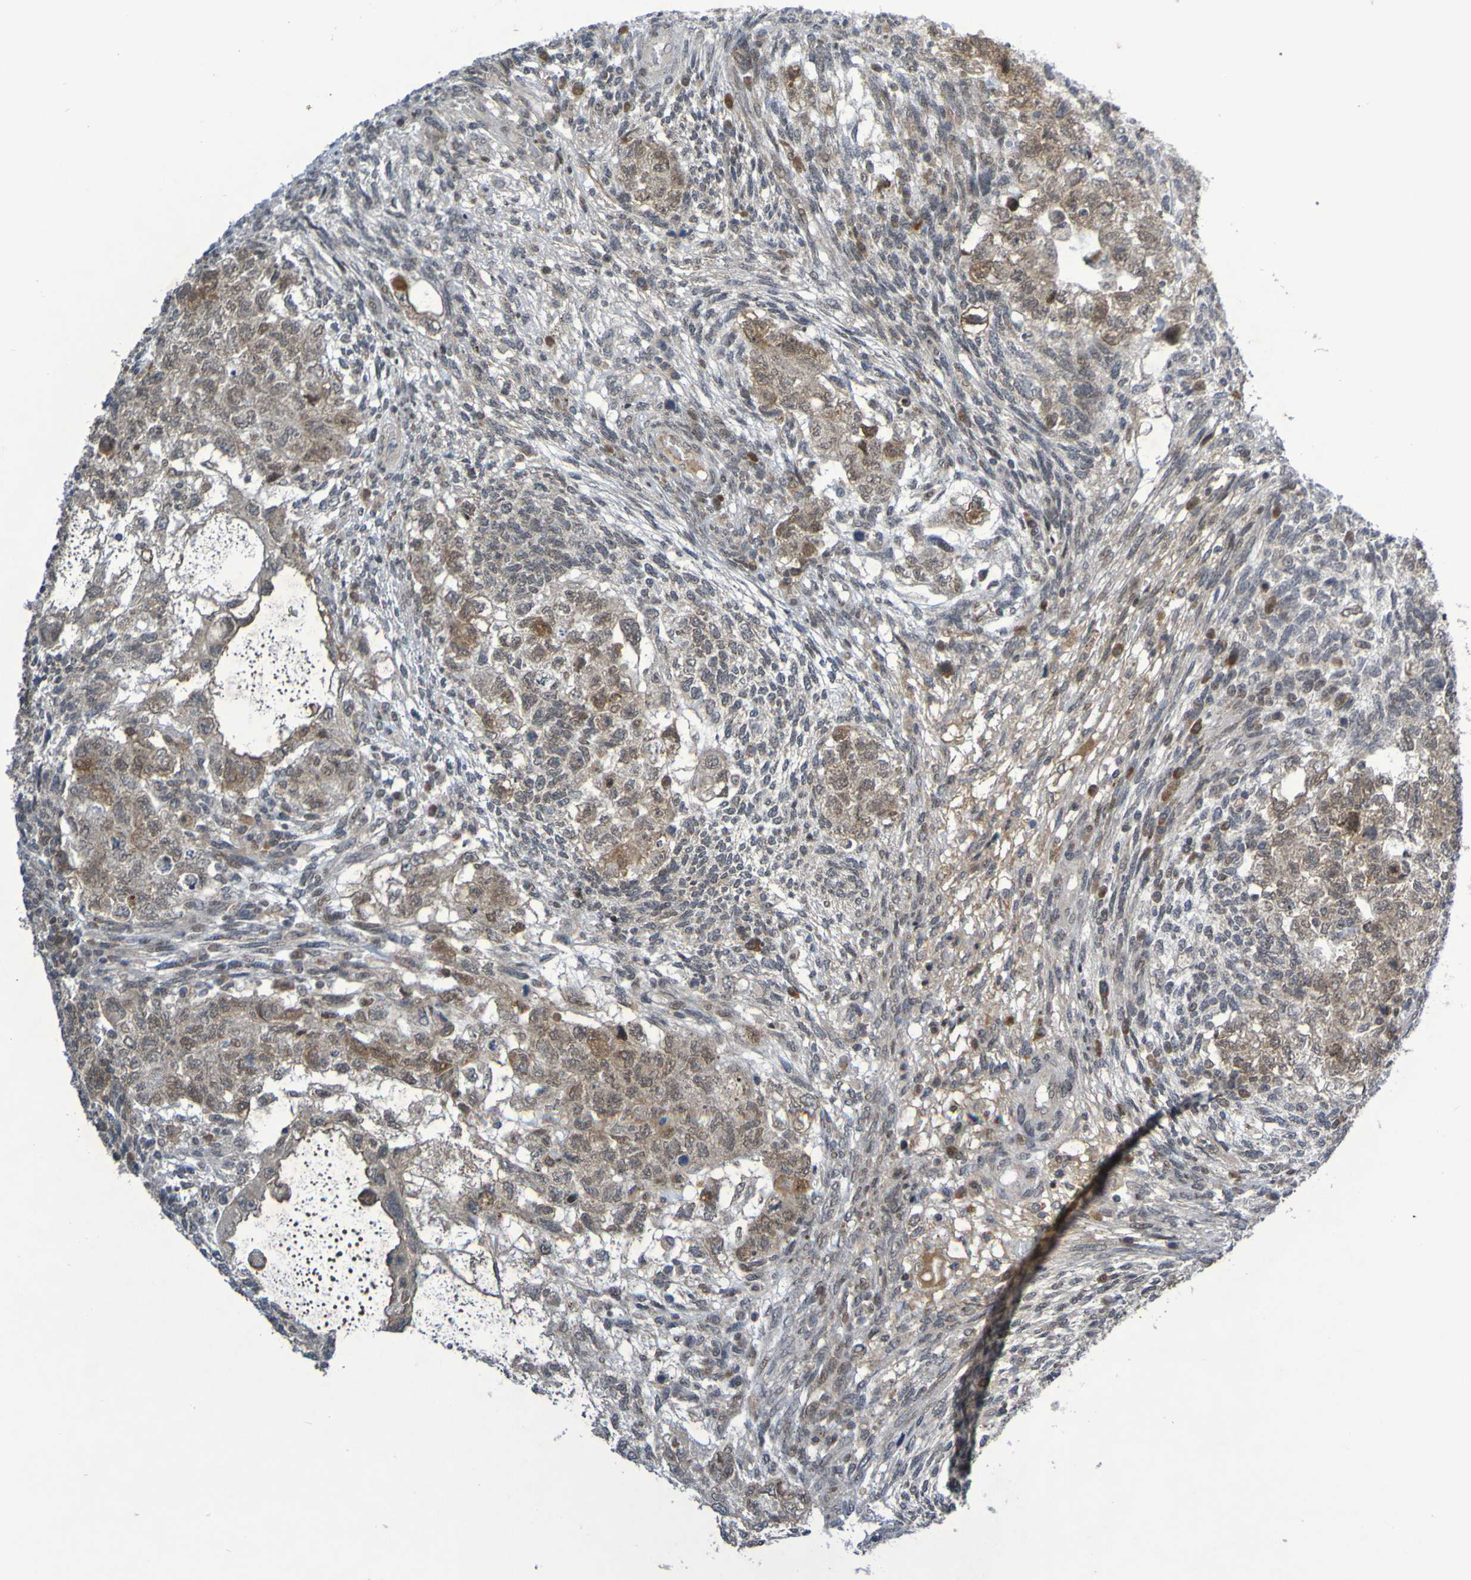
{"staining": {"intensity": "weak", "quantity": ">75%", "location": "cytoplasmic/membranous,nuclear"}, "tissue": "testis cancer", "cell_type": "Tumor cells", "image_type": "cancer", "snomed": [{"axis": "morphology", "description": "Normal tissue, NOS"}, {"axis": "morphology", "description": "Carcinoma, Embryonal, NOS"}, {"axis": "topography", "description": "Testis"}], "caption": "Testis cancer stained with a protein marker displays weak staining in tumor cells.", "gene": "ITLN1", "patient": {"sex": "male", "age": 36}}